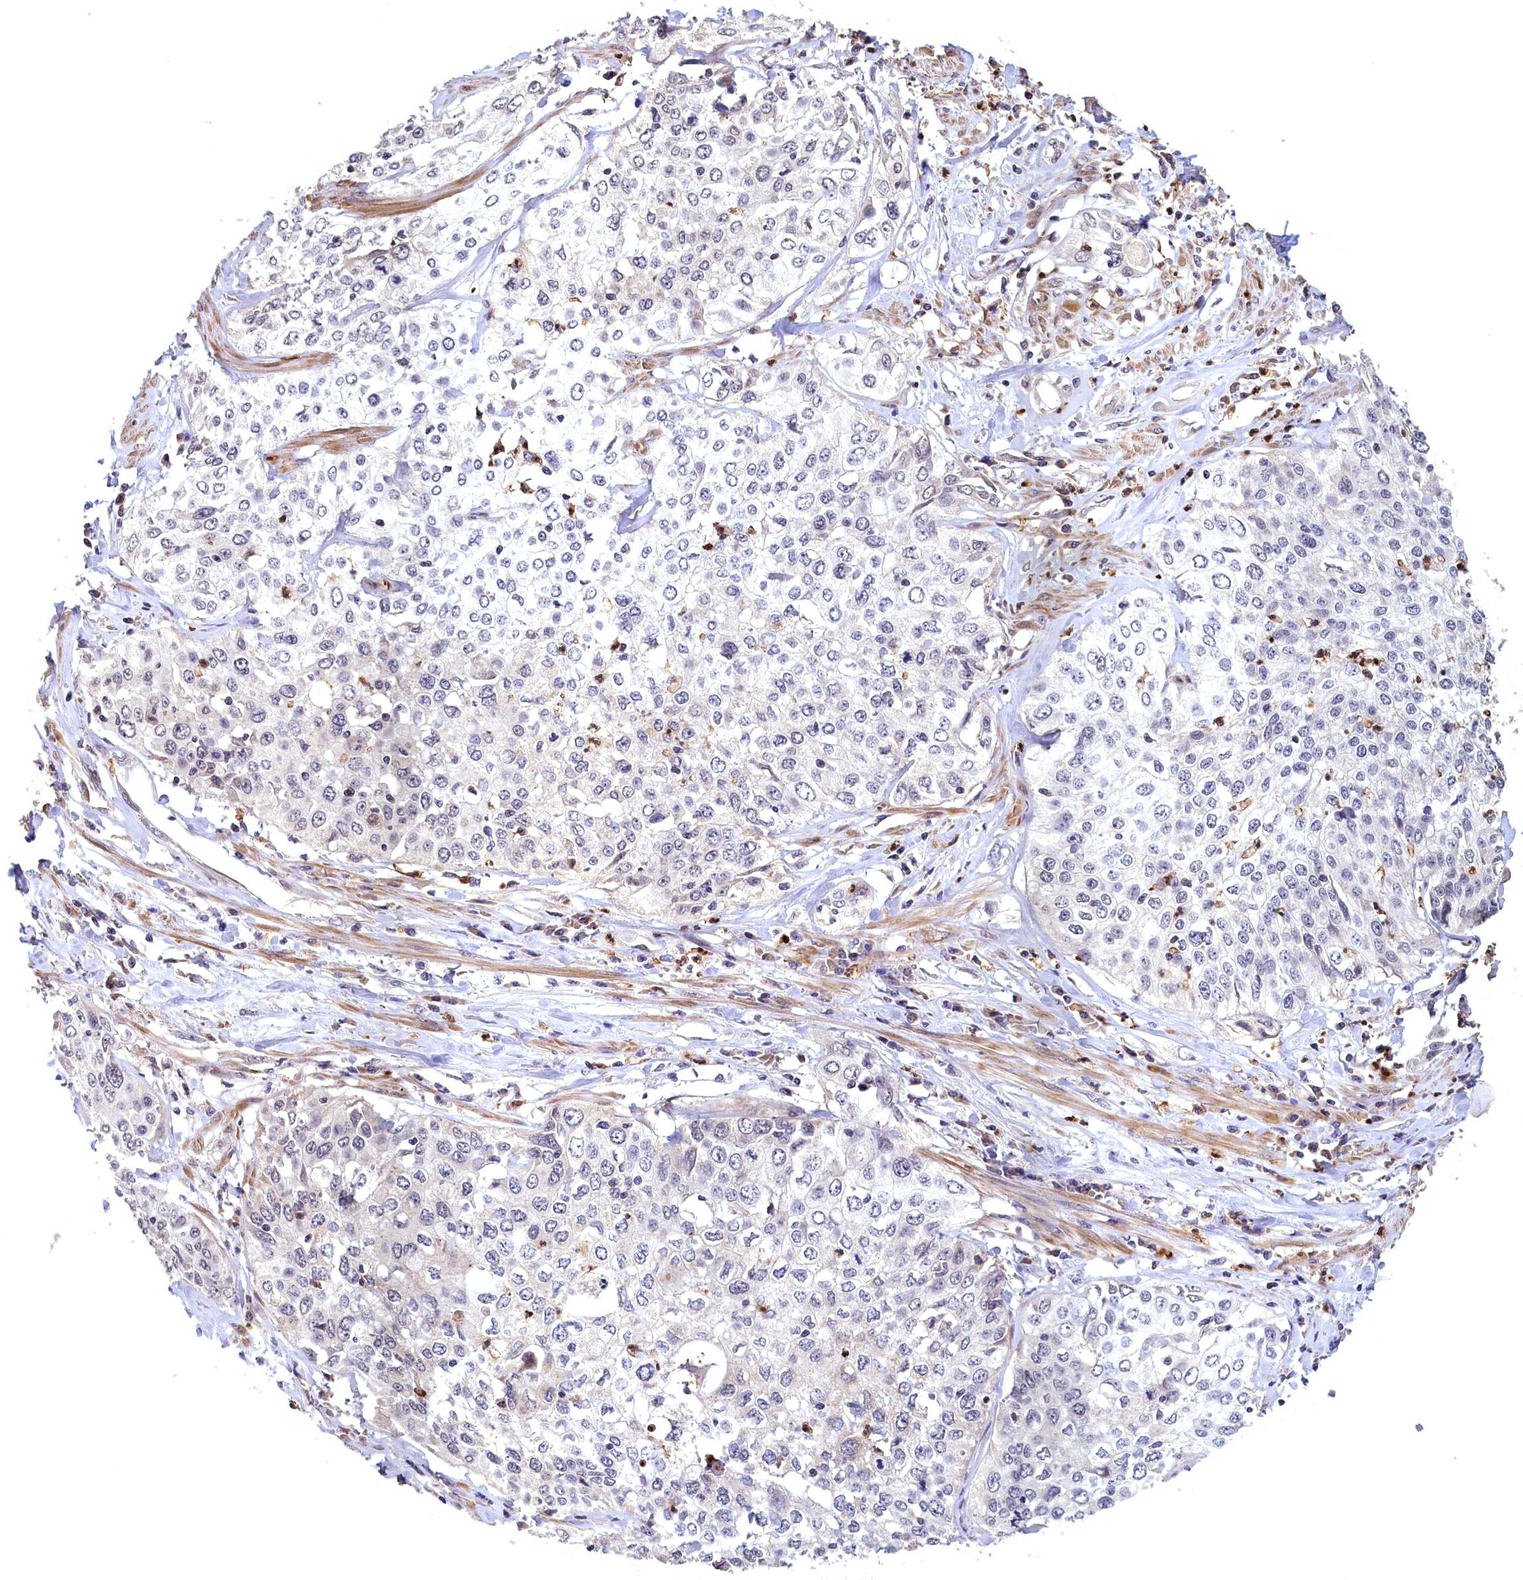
{"staining": {"intensity": "negative", "quantity": "none", "location": "none"}, "tissue": "cervical cancer", "cell_type": "Tumor cells", "image_type": "cancer", "snomed": [{"axis": "morphology", "description": "Squamous cell carcinoma, NOS"}, {"axis": "topography", "description": "Cervix"}], "caption": "Immunohistochemistry of human squamous cell carcinoma (cervical) displays no staining in tumor cells.", "gene": "EPB41L4B", "patient": {"sex": "female", "age": 31}}